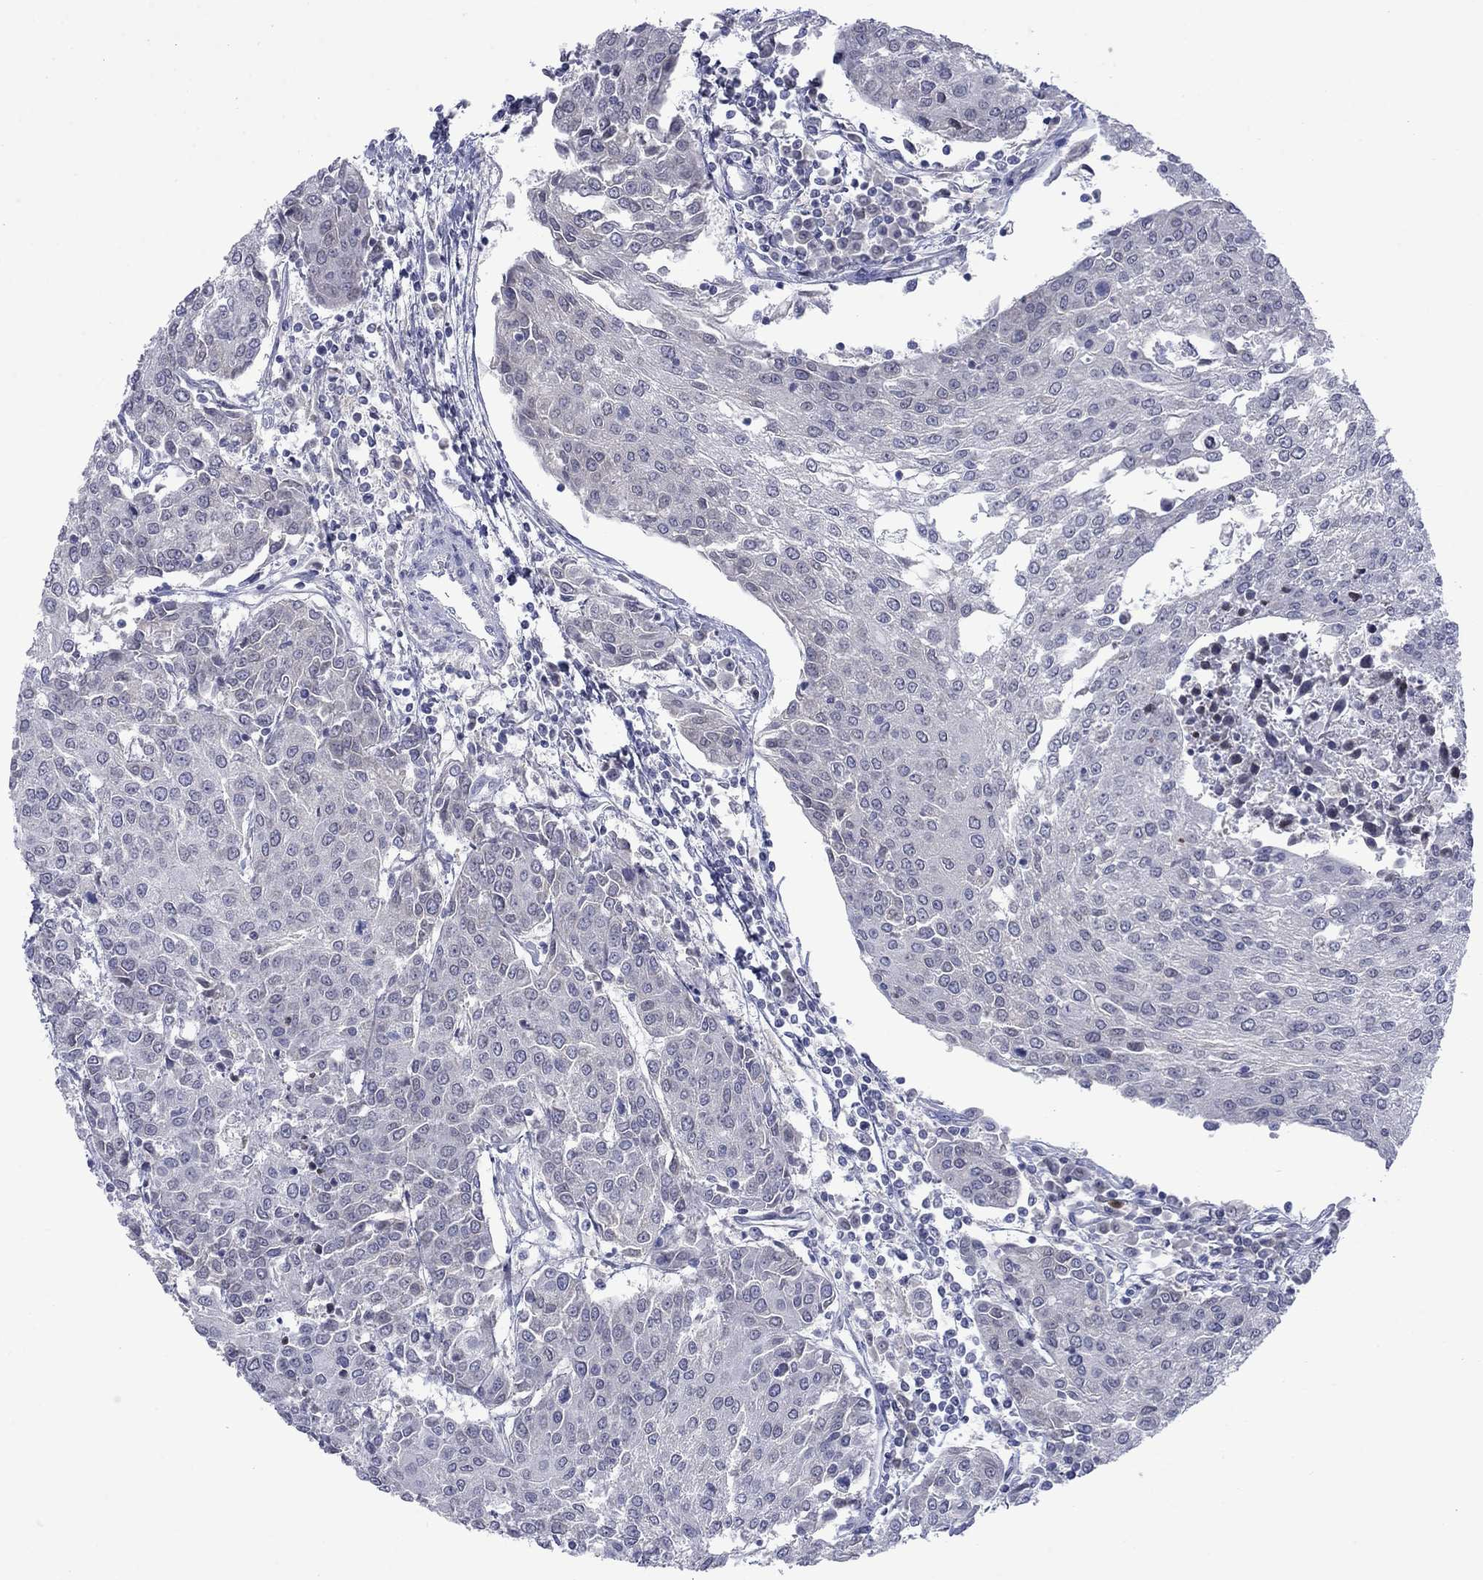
{"staining": {"intensity": "negative", "quantity": "none", "location": "none"}, "tissue": "urothelial cancer", "cell_type": "Tumor cells", "image_type": "cancer", "snomed": [{"axis": "morphology", "description": "Urothelial carcinoma, High grade"}, {"axis": "topography", "description": "Urinary bladder"}], "caption": "Tumor cells show no significant positivity in urothelial cancer.", "gene": "NSMF", "patient": {"sex": "female", "age": 85}}